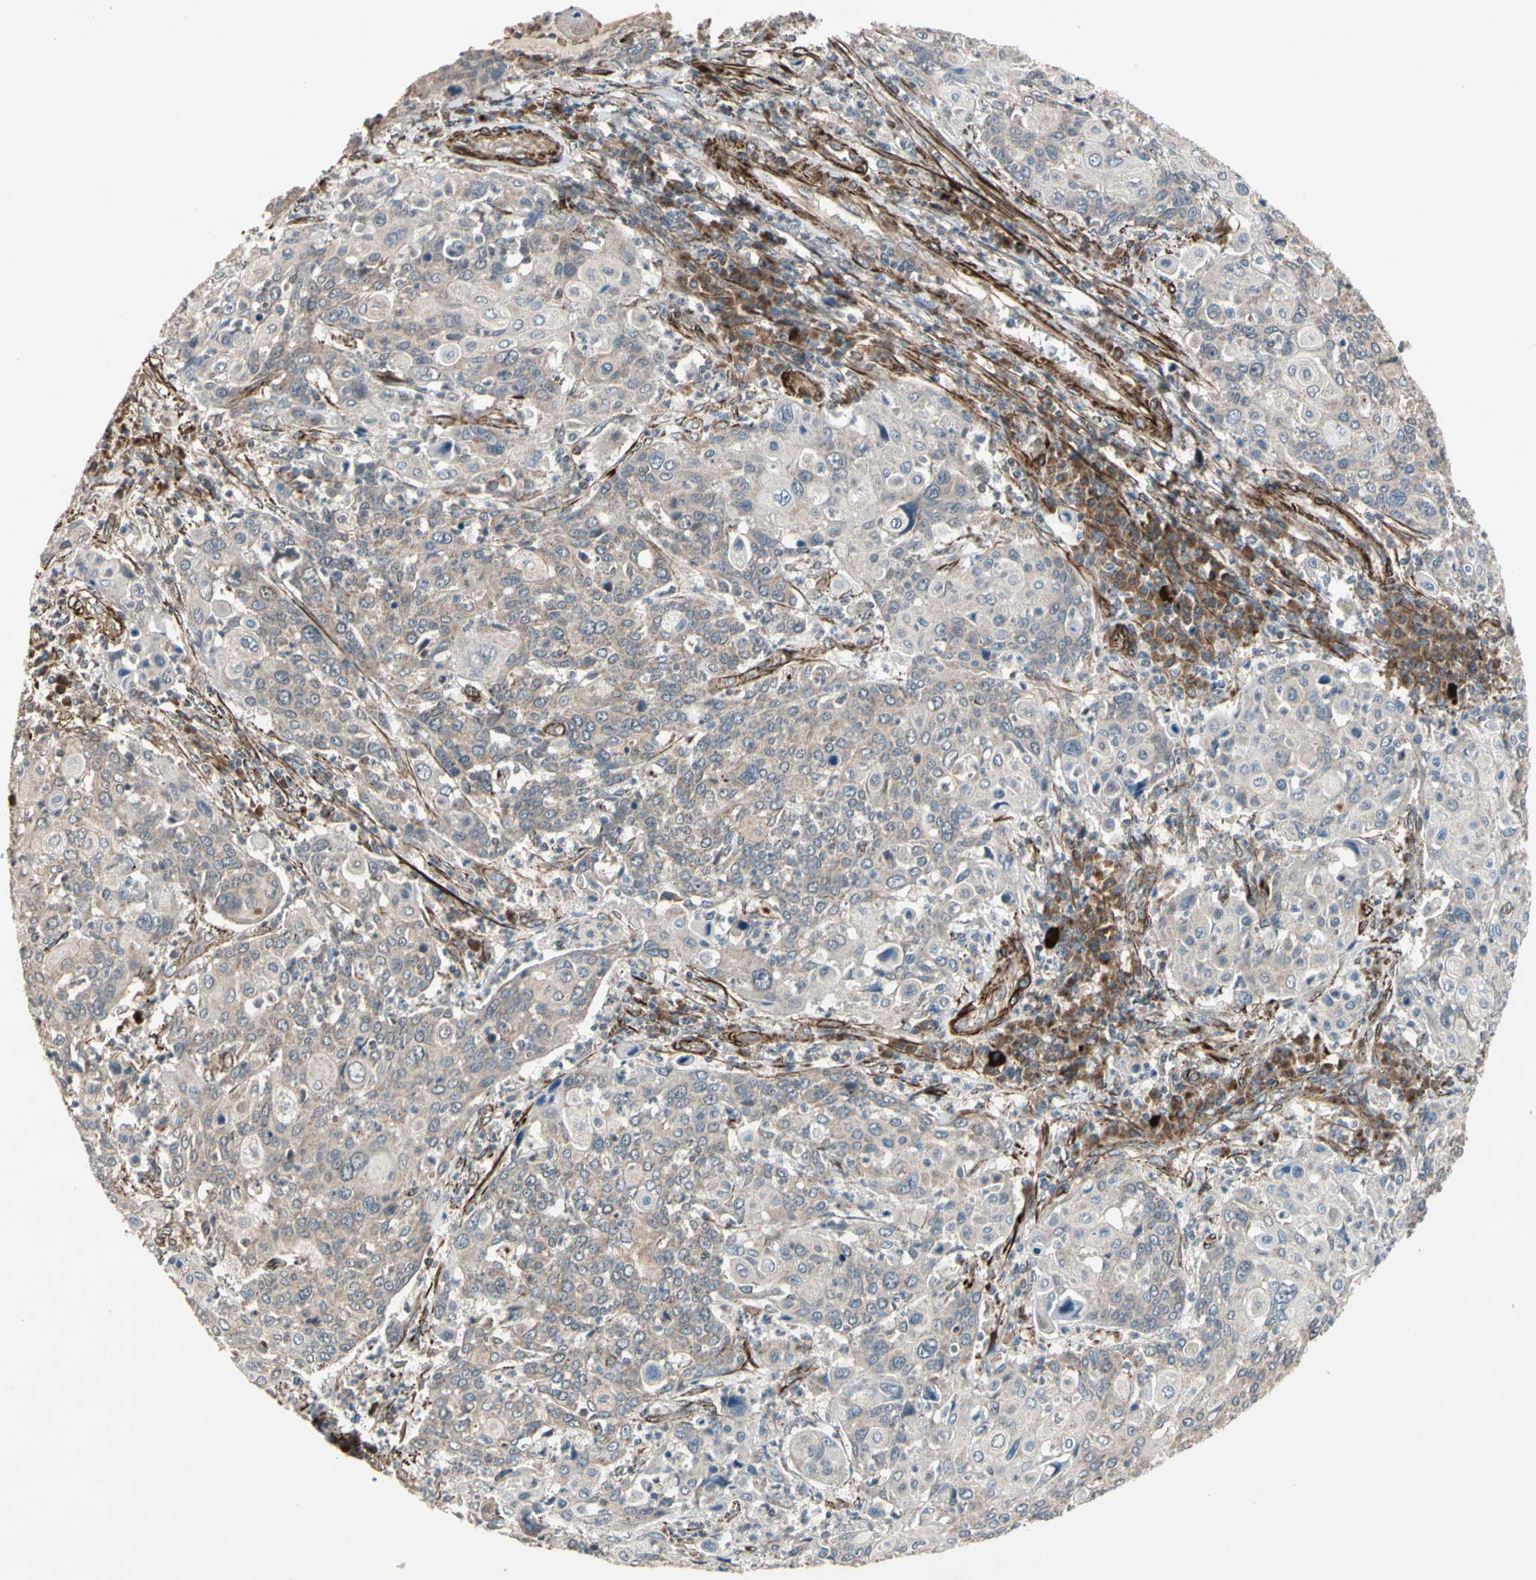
{"staining": {"intensity": "negative", "quantity": "none", "location": "none"}, "tissue": "cervical cancer", "cell_type": "Tumor cells", "image_type": "cancer", "snomed": [{"axis": "morphology", "description": "Squamous cell carcinoma, NOS"}, {"axis": "topography", "description": "Cervix"}], "caption": "An immunohistochemistry photomicrograph of squamous cell carcinoma (cervical) is shown. There is no staining in tumor cells of squamous cell carcinoma (cervical).", "gene": "GCK", "patient": {"sex": "female", "age": 40}}